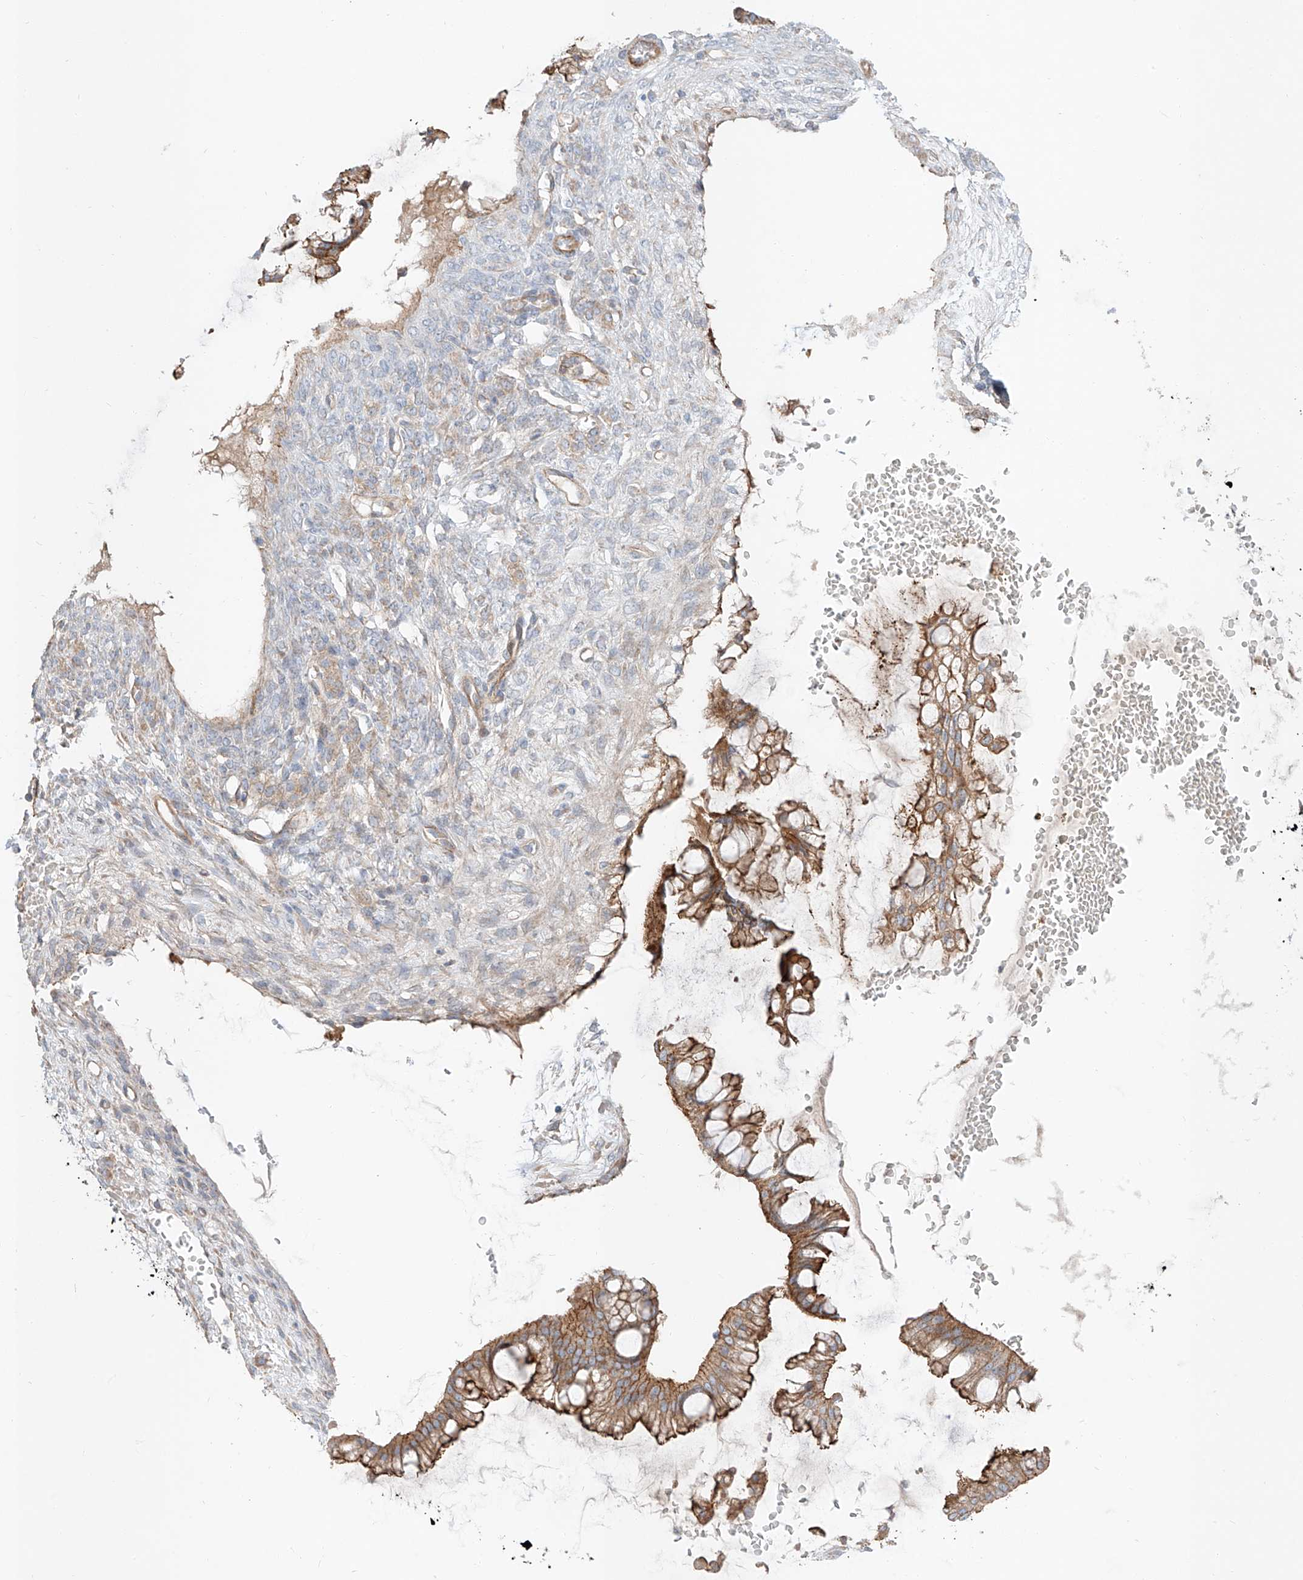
{"staining": {"intensity": "moderate", "quantity": ">75%", "location": "cytoplasmic/membranous"}, "tissue": "ovarian cancer", "cell_type": "Tumor cells", "image_type": "cancer", "snomed": [{"axis": "morphology", "description": "Cystadenocarcinoma, mucinous, NOS"}, {"axis": "topography", "description": "Ovary"}], "caption": "This is a micrograph of immunohistochemistry staining of ovarian mucinous cystadenocarcinoma, which shows moderate staining in the cytoplasmic/membranous of tumor cells.", "gene": "AJM1", "patient": {"sex": "female", "age": 73}}